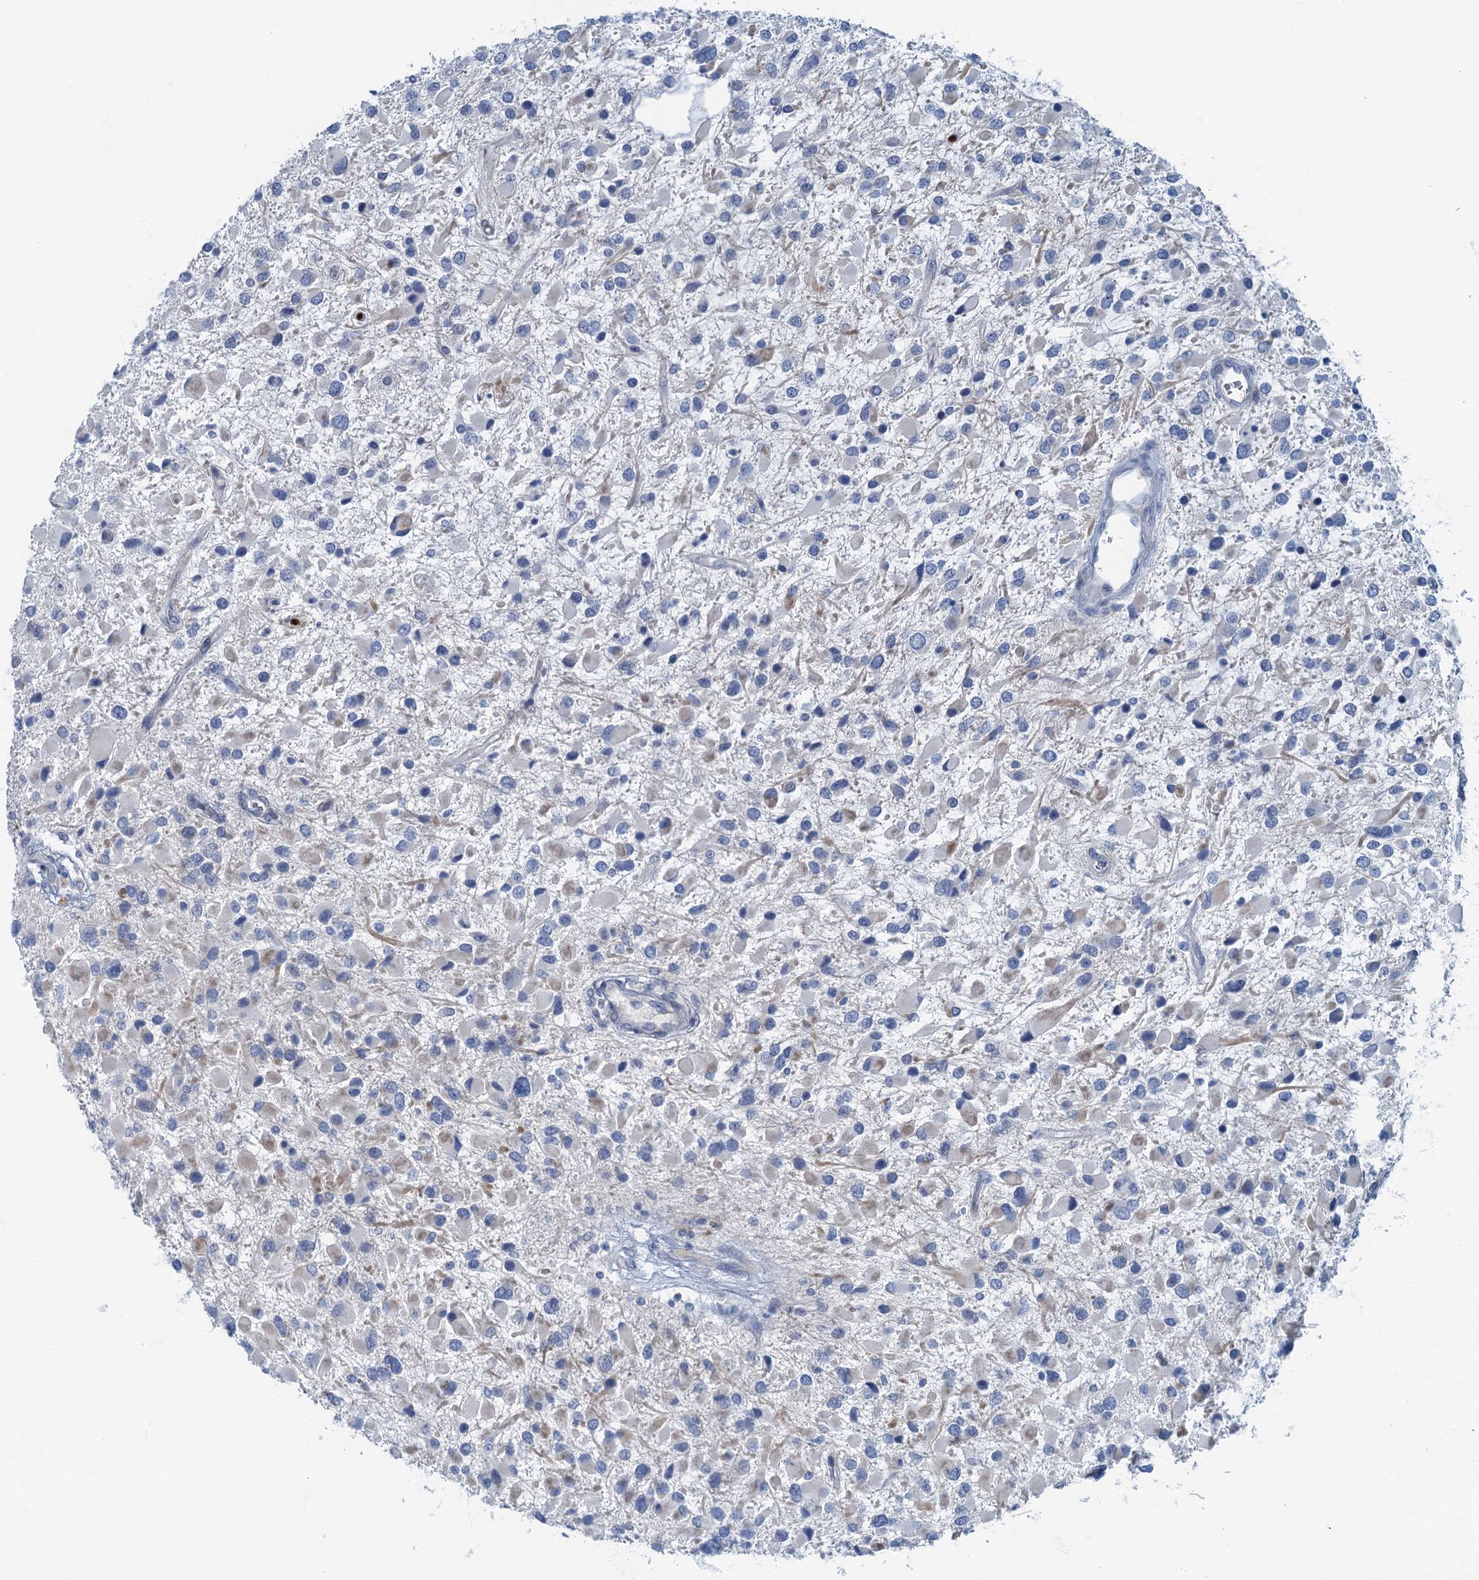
{"staining": {"intensity": "negative", "quantity": "none", "location": "none"}, "tissue": "glioma", "cell_type": "Tumor cells", "image_type": "cancer", "snomed": [{"axis": "morphology", "description": "Glioma, malignant, High grade"}, {"axis": "topography", "description": "Brain"}], "caption": "Immunohistochemical staining of human glioma shows no significant staining in tumor cells.", "gene": "ANKDD1A", "patient": {"sex": "male", "age": 53}}